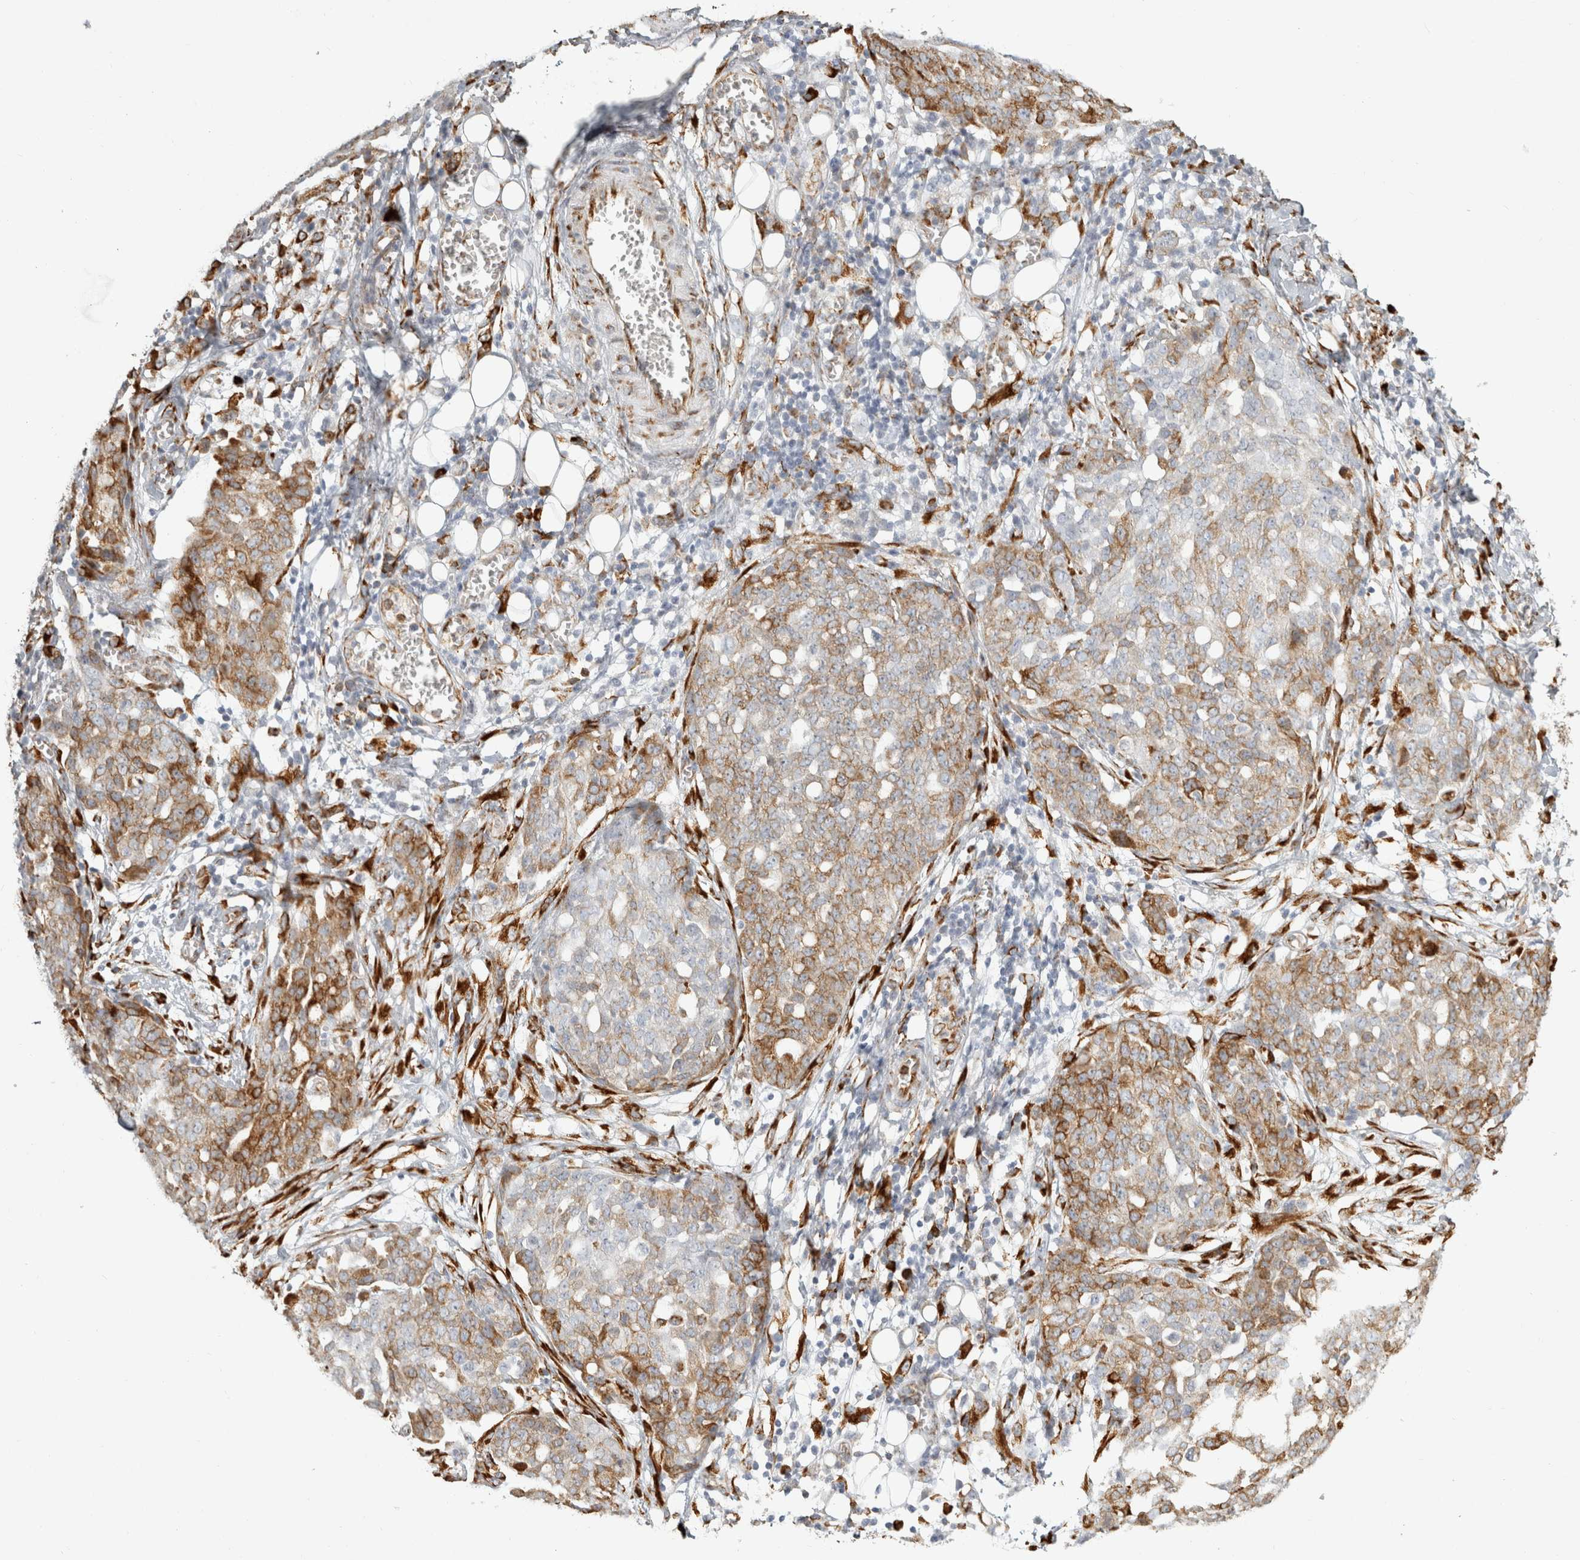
{"staining": {"intensity": "moderate", "quantity": "25%-75%", "location": "cytoplasmic/membranous"}, "tissue": "ovarian cancer", "cell_type": "Tumor cells", "image_type": "cancer", "snomed": [{"axis": "morphology", "description": "Cystadenocarcinoma, serous, NOS"}, {"axis": "topography", "description": "Soft tissue"}, {"axis": "topography", "description": "Ovary"}], "caption": "The histopathology image shows immunohistochemical staining of ovarian cancer (serous cystadenocarcinoma). There is moderate cytoplasmic/membranous positivity is seen in approximately 25%-75% of tumor cells.", "gene": "OSTN", "patient": {"sex": "female", "age": 57}}